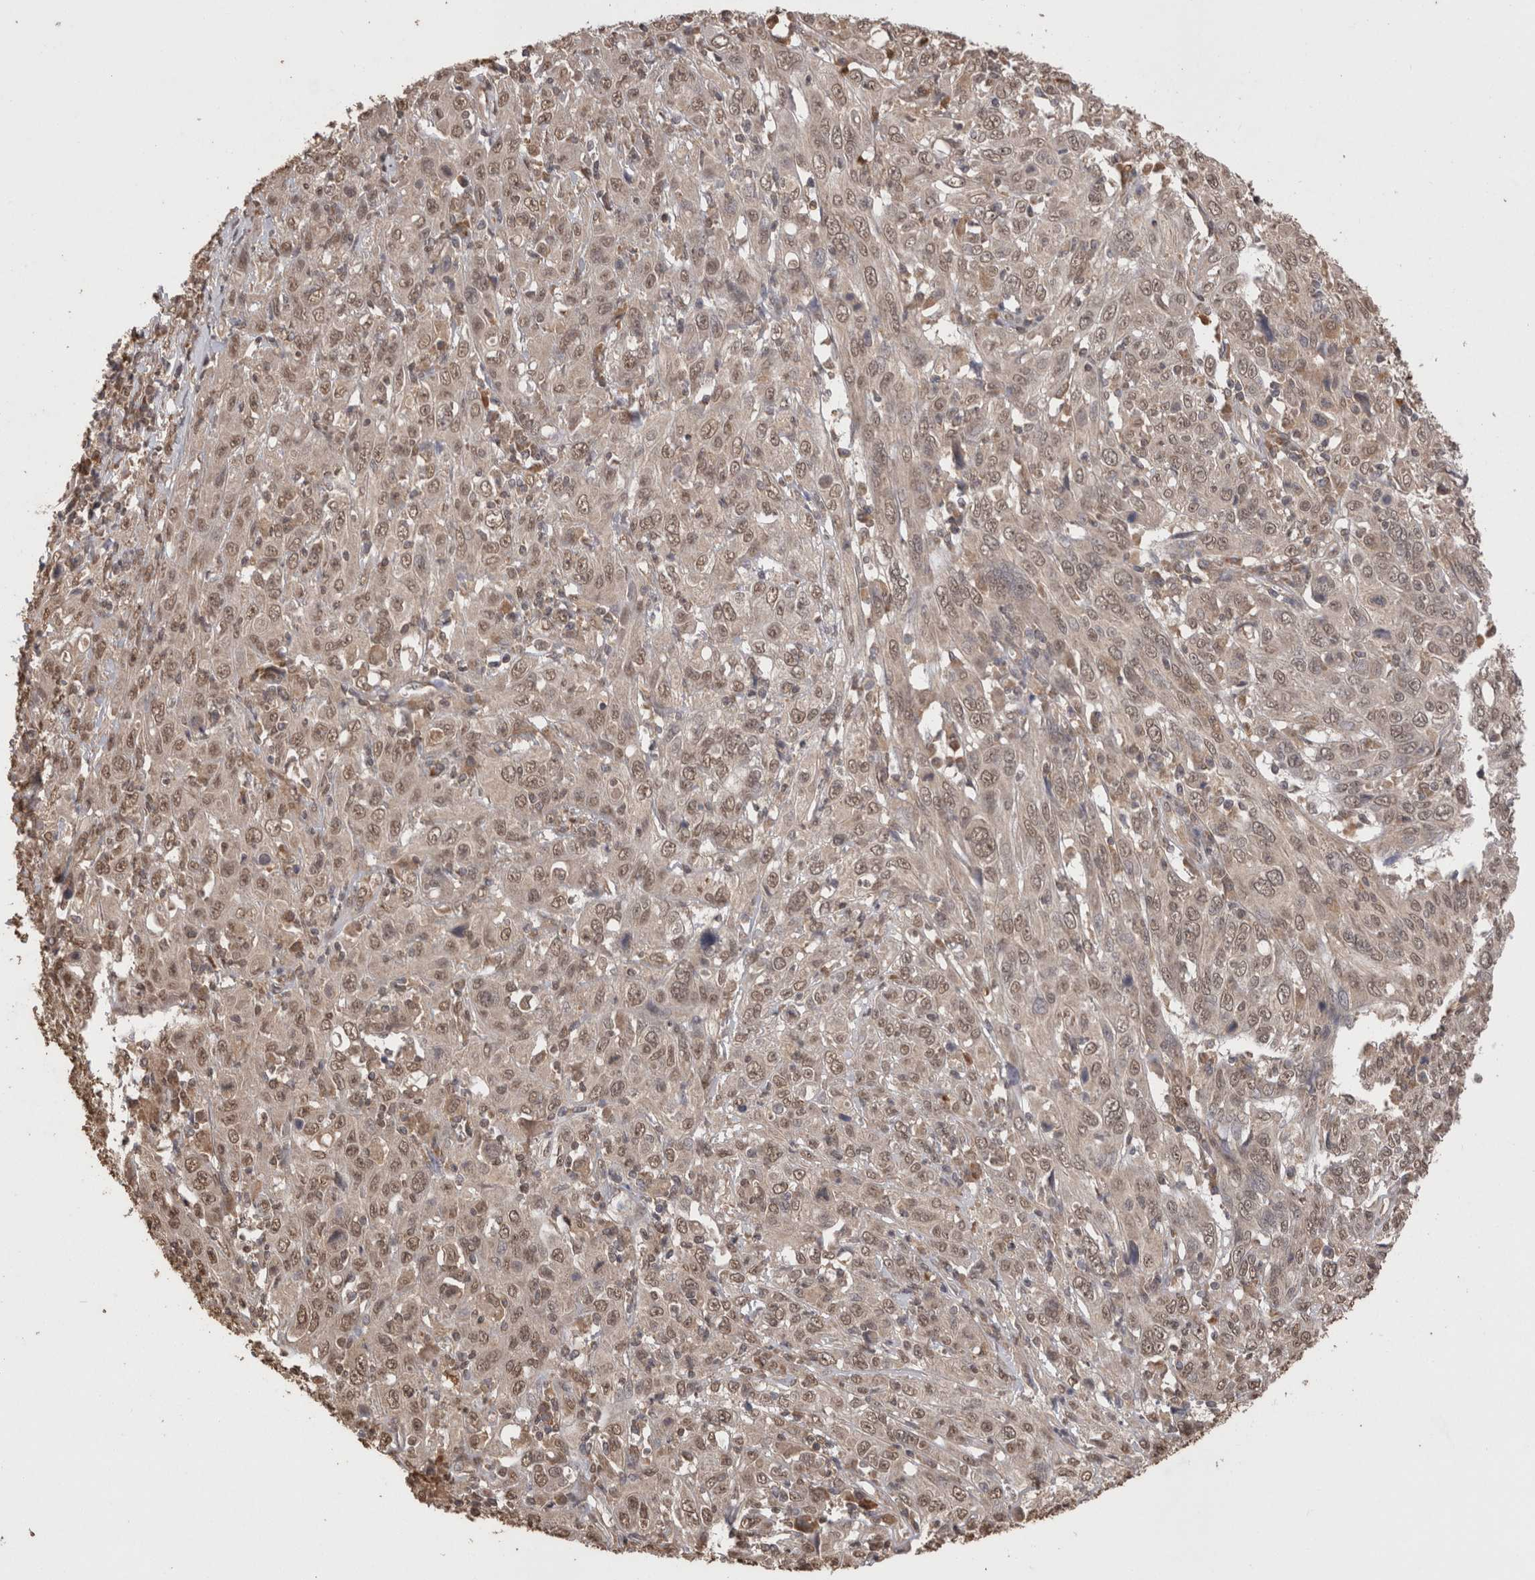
{"staining": {"intensity": "weak", "quantity": ">75%", "location": "cytoplasmic/membranous,nuclear"}, "tissue": "cervical cancer", "cell_type": "Tumor cells", "image_type": "cancer", "snomed": [{"axis": "morphology", "description": "Squamous cell carcinoma, NOS"}, {"axis": "topography", "description": "Cervix"}], "caption": "Immunohistochemical staining of human cervical cancer (squamous cell carcinoma) reveals weak cytoplasmic/membranous and nuclear protein staining in about >75% of tumor cells. (brown staining indicates protein expression, while blue staining denotes nuclei).", "gene": "GRK5", "patient": {"sex": "female", "age": 46}}